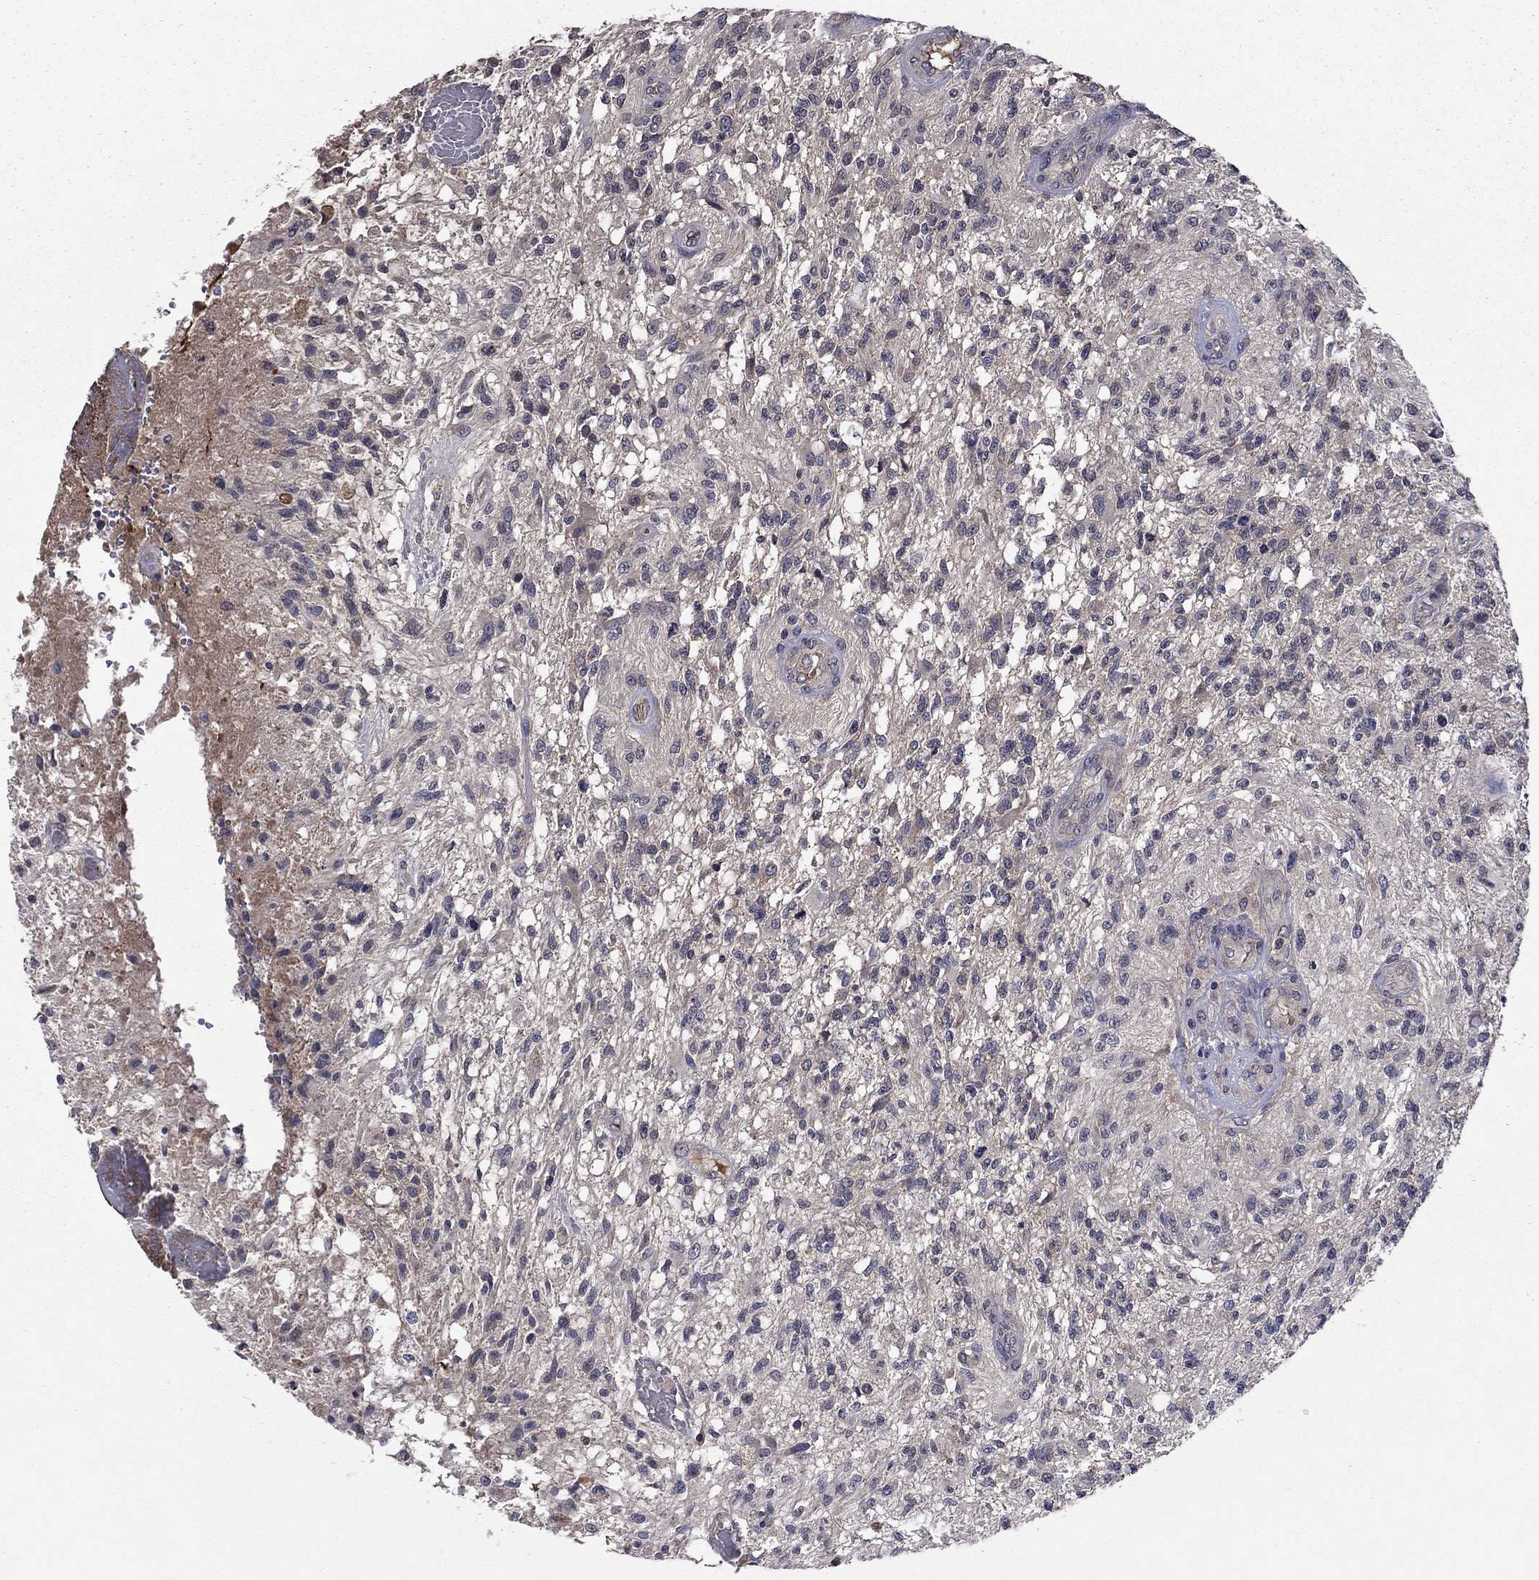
{"staining": {"intensity": "negative", "quantity": "none", "location": "none"}, "tissue": "glioma", "cell_type": "Tumor cells", "image_type": "cancer", "snomed": [{"axis": "morphology", "description": "Glioma, malignant, High grade"}, {"axis": "topography", "description": "Brain"}], "caption": "Histopathology image shows no protein expression in tumor cells of glioma tissue.", "gene": "PROS1", "patient": {"sex": "male", "age": 56}}